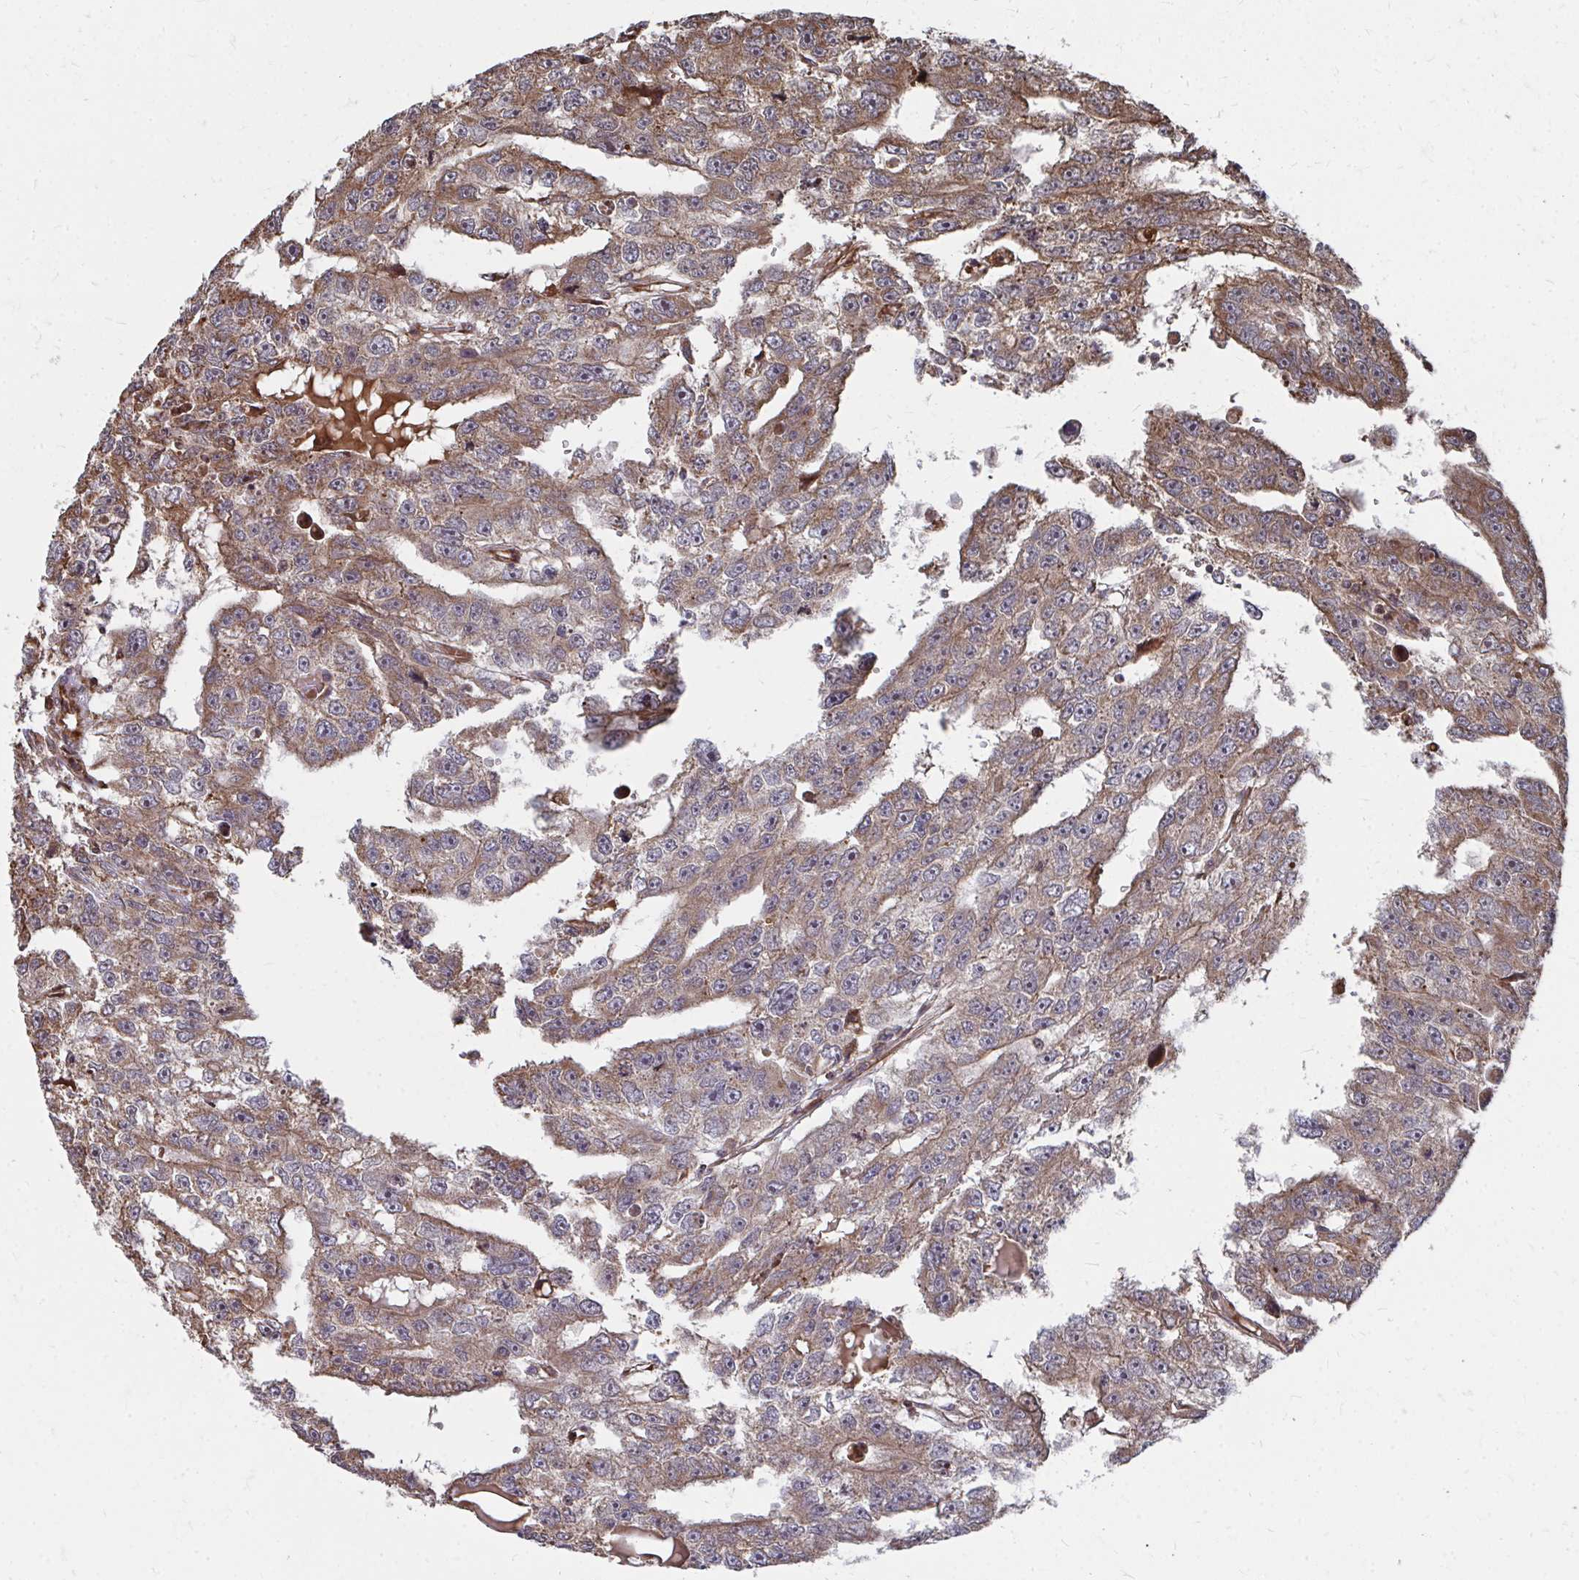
{"staining": {"intensity": "moderate", "quantity": ">75%", "location": "cytoplasmic/membranous"}, "tissue": "testis cancer", "cell_type": "Tumor cells", "image_type": "cancer", "snomed": [{"axis": "morphology", "description": "Carcinoma, Embryonal, NOS"}, {"axis": "topography", "description": "Testis"}], "caption": "Brown immunohistochemical staining in human testis cancer (embryonal carcinoma) exhibits moderate cytoplasmic/membranous expression in approximately >75% of tumor cells. (DAB (3,3'-diaminobenzidine) IHC, brown staining for protein, blue staining for nuclei).", "gene": "FAM89A", "patient": {"sex": "male", "age": 20}}